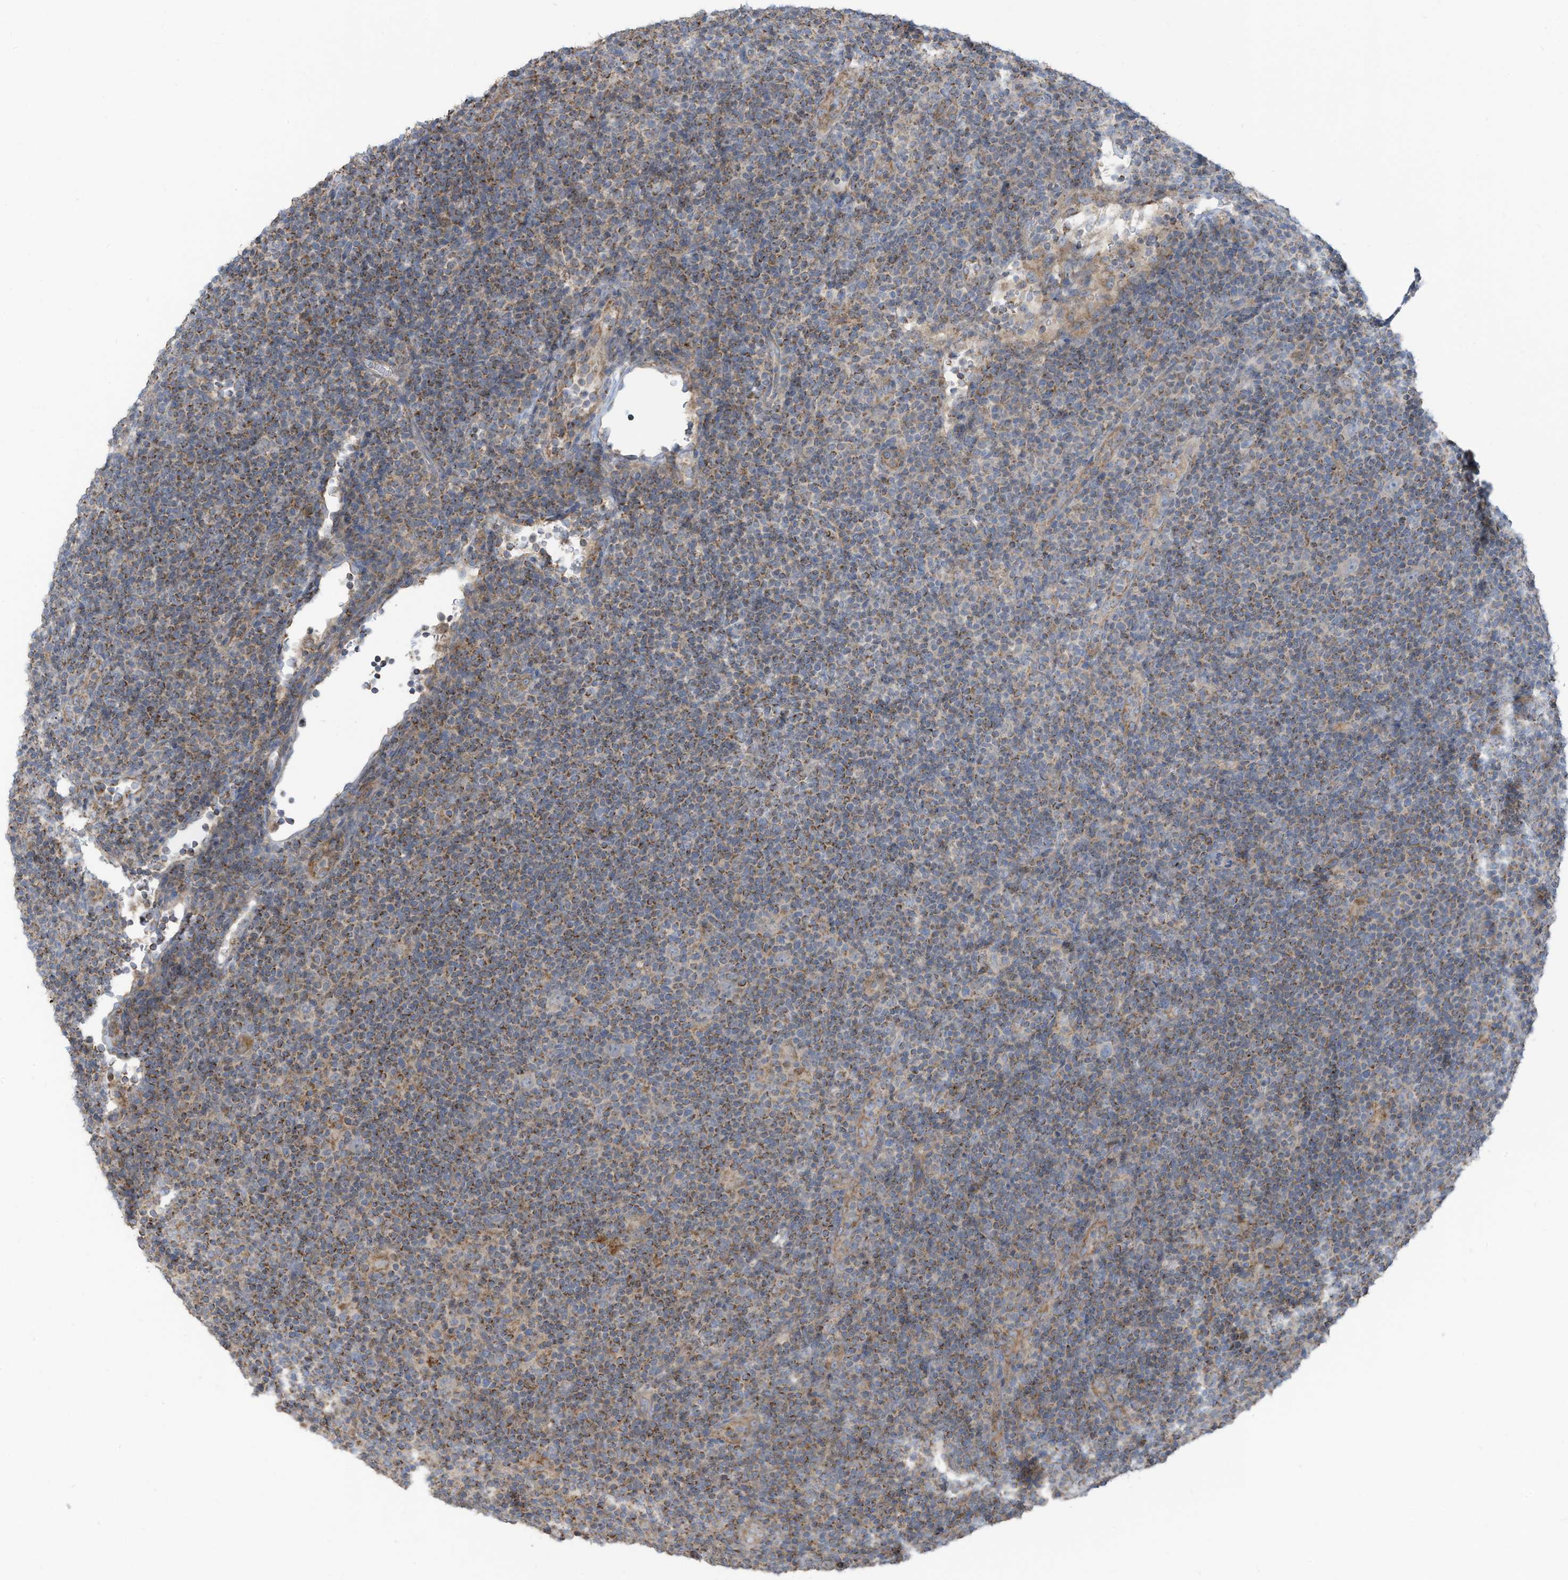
{"staining": {"intensity": "negative", "quantity": "none", "location": "none"}, "tissue": "lymphoma", "cell_type": "Tumor cells", "image_type": "cancer", "snomed": [{"axis": "morphology", "description": "Hodgkin's disease, NOS"}, {"axis": "topography", "description": "Lymph node"}], "caption": "Immunohistochemistry (IHC) photomicrograph of lymphoma stained for a protein (brown), which displays no staining in tumor cells.", "gene": "GTPBP2", "patient": {"sex": "female", "age": 57}}